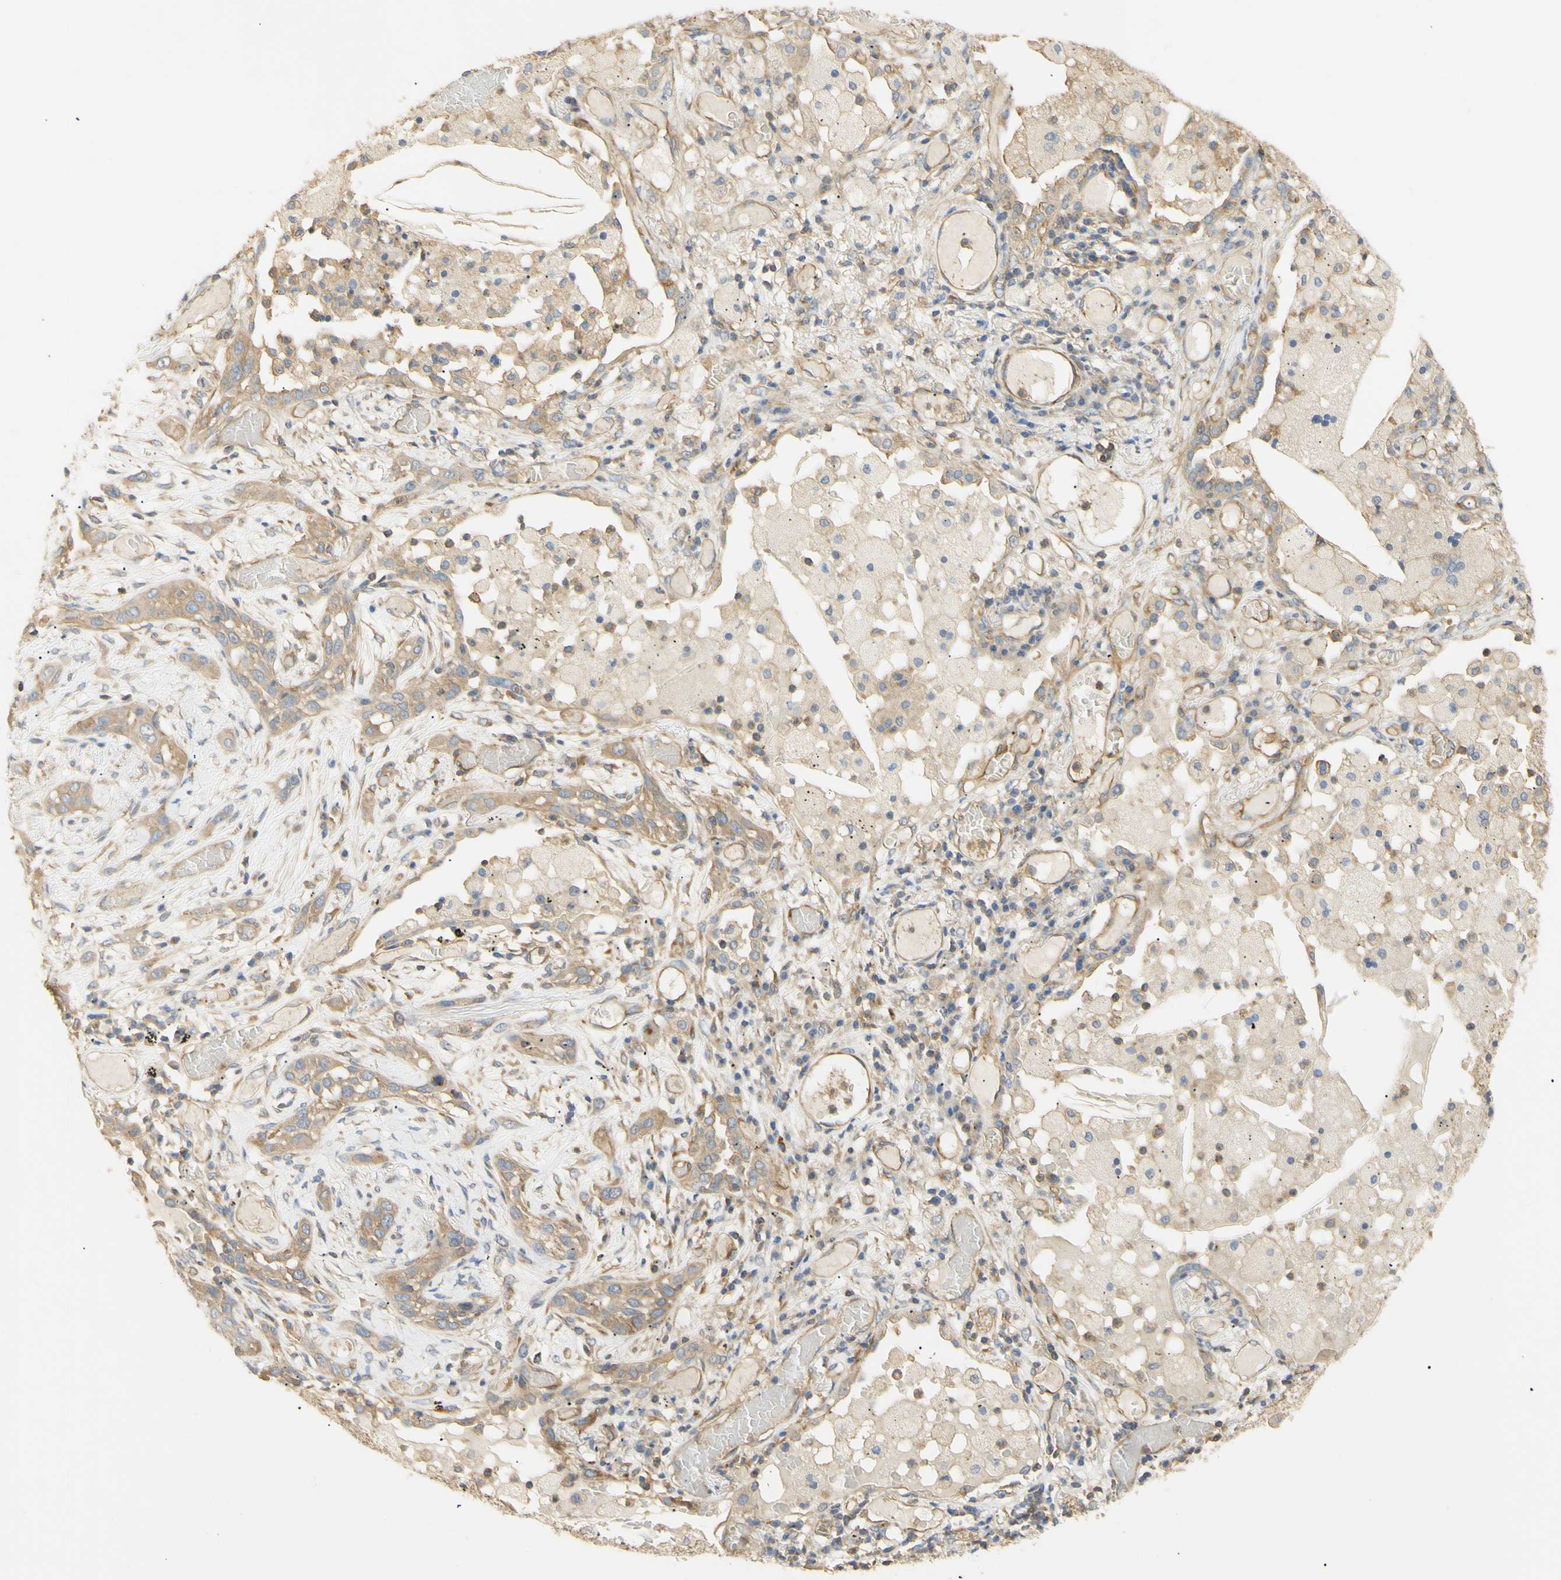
{"staining": {"intensity": "weak", "quantity": ">75%", "location": "cytoplasmic/membranous"}, "tissue": "lung cancer", "cell_type": "Tumor cells", "image_type": "cancer", "snomed": [{"axis": "morphology", "description": "Squamous cell carcinoma, NOS"}, {"axis": "topography", "description": "Lung"}], "caption": "There is low levels of weak cytoplasmic/membranous positivity in tumor cells of lung cancer, as demonstrated by immunohistochemical staining (brown color).", "gene": "KCNE4", "patient": {"sex": "male", "age": 71}}